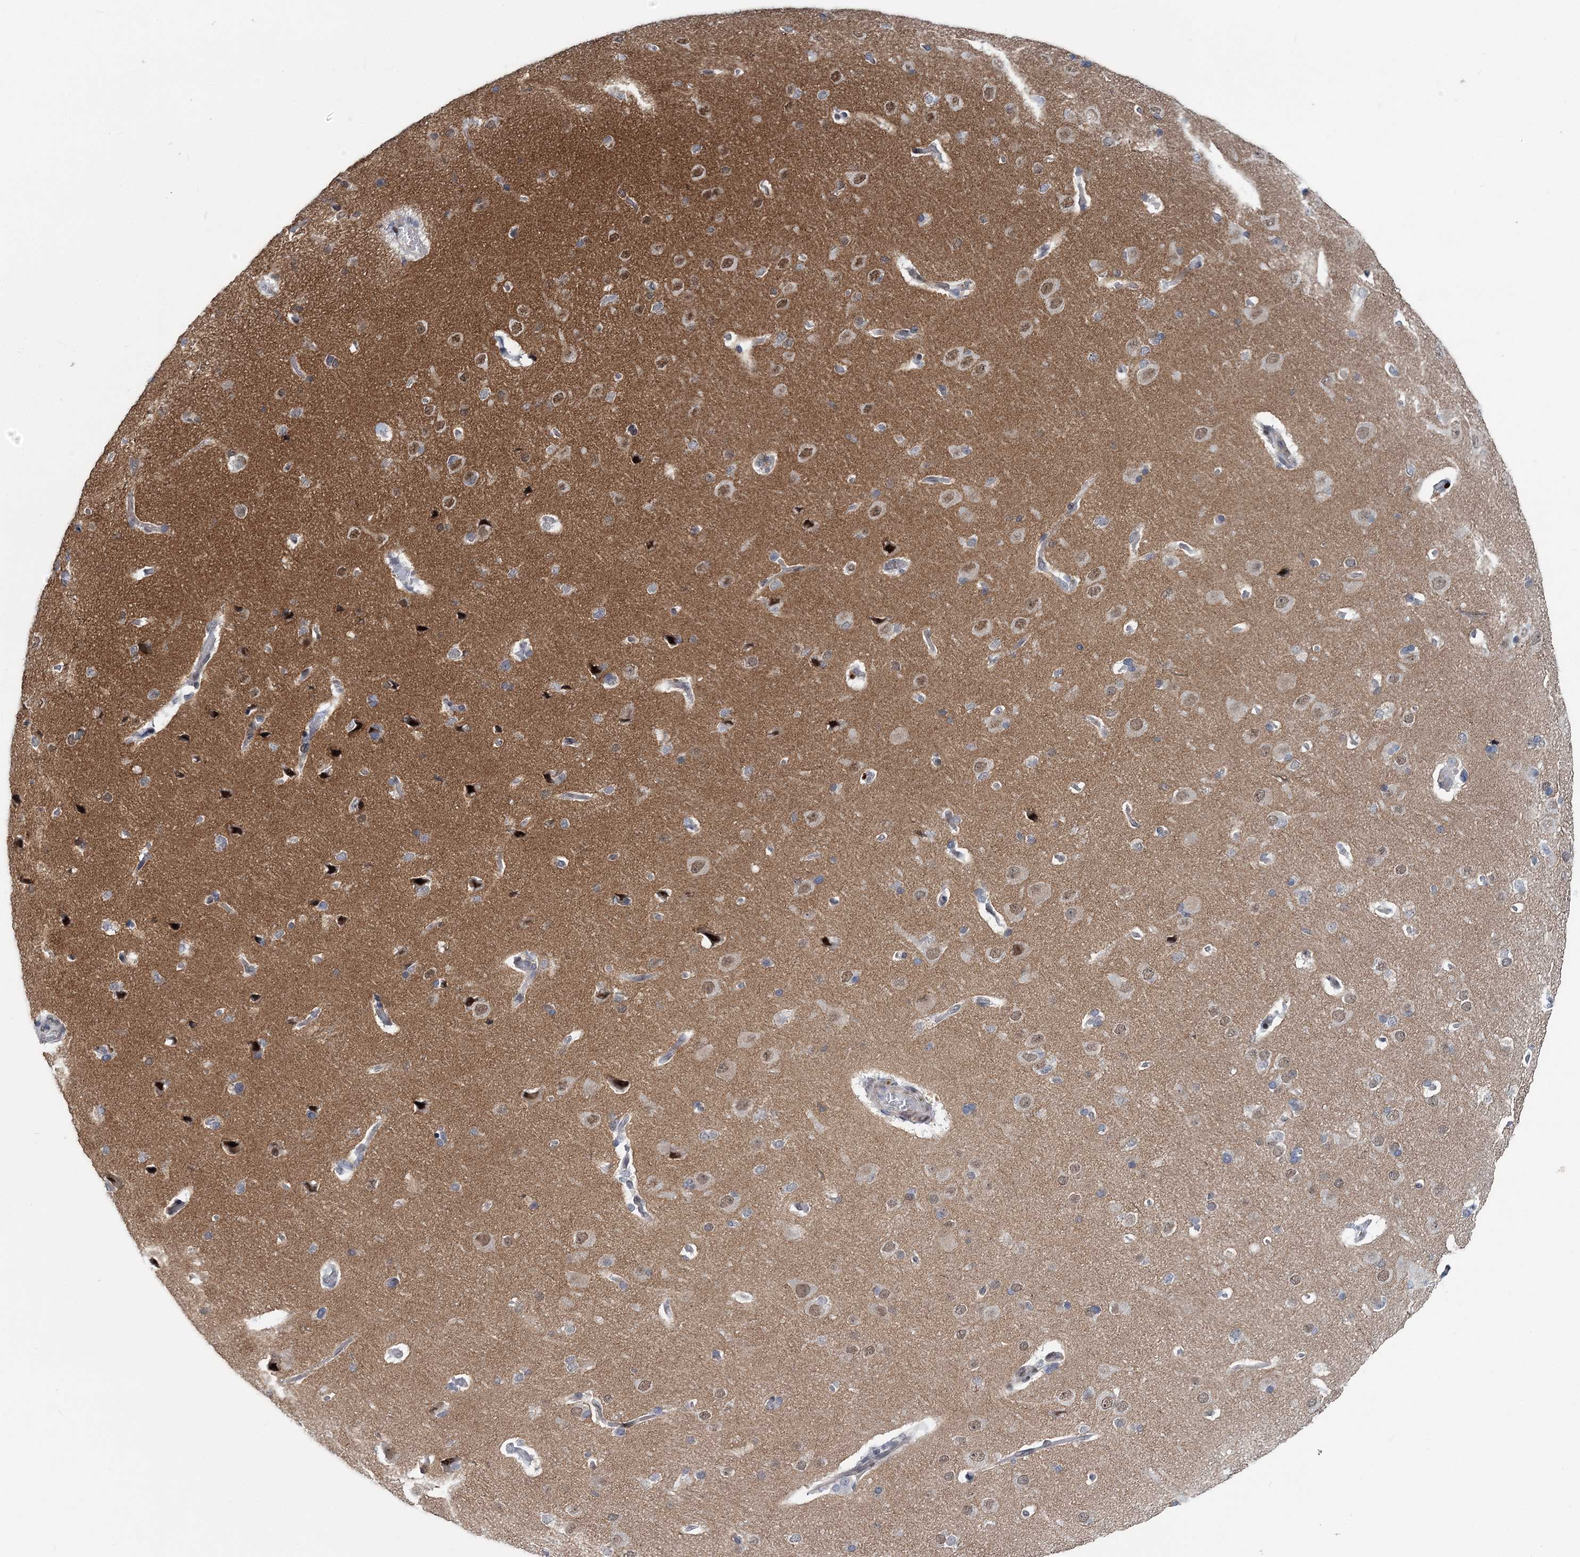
{"staining": {"intensity": "negative", "quantity": "none", "location": "none"}, "tissue": "cerebral cortex", "cell_type": "Endothelial cells", "image_type": "normal", "snomed": [{"axis": "morphology", "description": "Normal tissue, NOS"}, {"axis": "topography", "description": "Cerebral cortex"}], "caption": "High magnification brightfield microscopy of normal cerebral cortex stained with DAB (3,3'-diaminobenzidine) (brown) and counterstained with hematoxylin (blue): endothelial cells show no significant positivity. (Immunohistochemistry, brightfield microscopy, high magnification).", "gene": "HYCC2", "patient": {"sex": "male", "age": 62}}